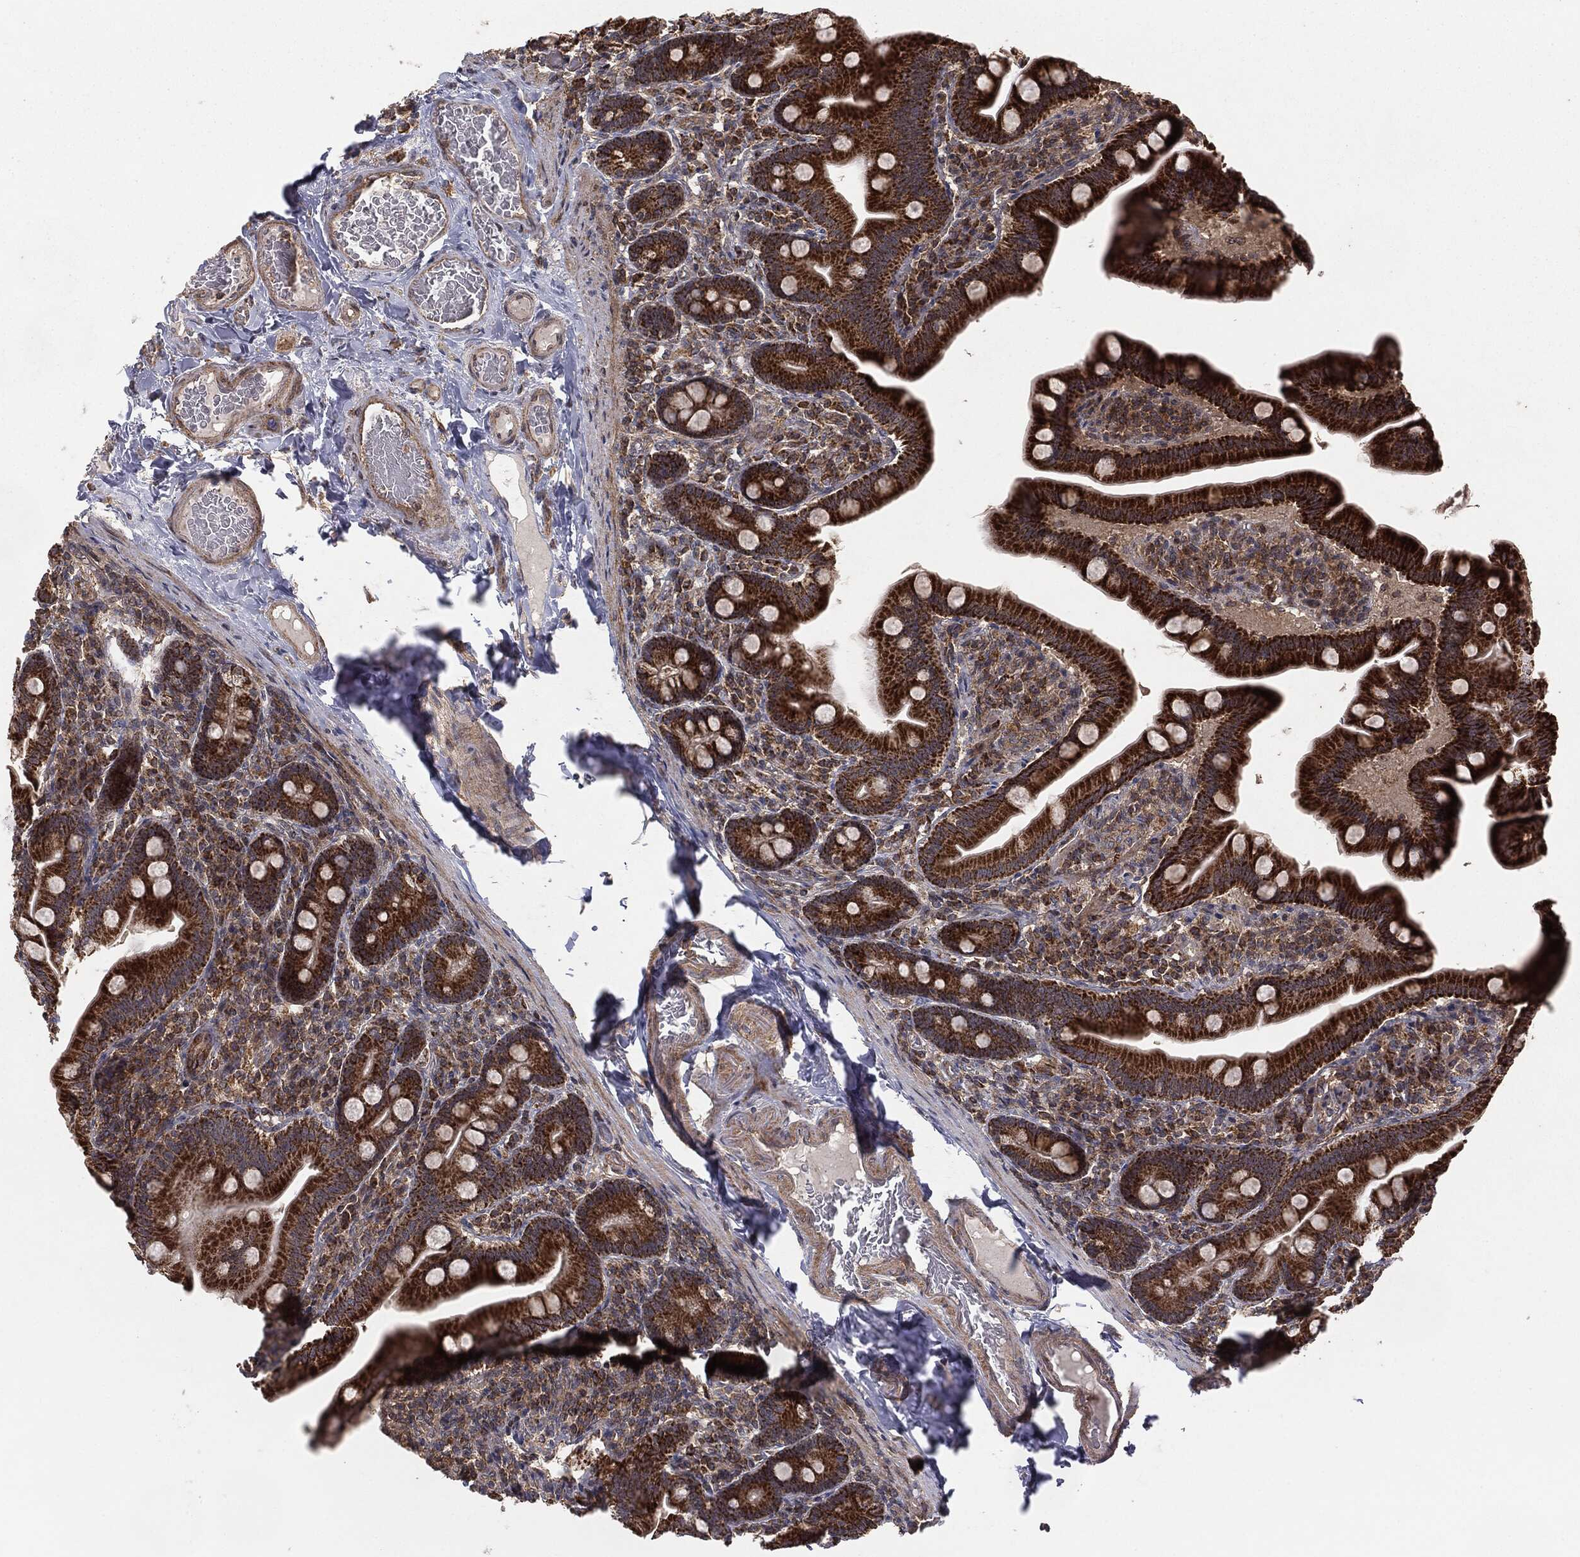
{"staining": {"intensity": "strong", "quantity": ">75%", "location": "cytoplasmic/membranous"}, "tissue": "small intestine", "cell_type": "Glandular cells", "image_type": "normal", "snomed": [{"axis": "morphology", "description": "Normal tissue, NOS"}, {"axis": "topography", "description": "Small intestine"}], "caption": "The histopathology image demonstrates immunohistochemical staining of unremarkable small intestine. There is strong cytoplasmic/membranous staining is appreciated in about >75% of glandular cells.", "gene": "MTOR", "patient": {"sex": "male", "age": 66}}